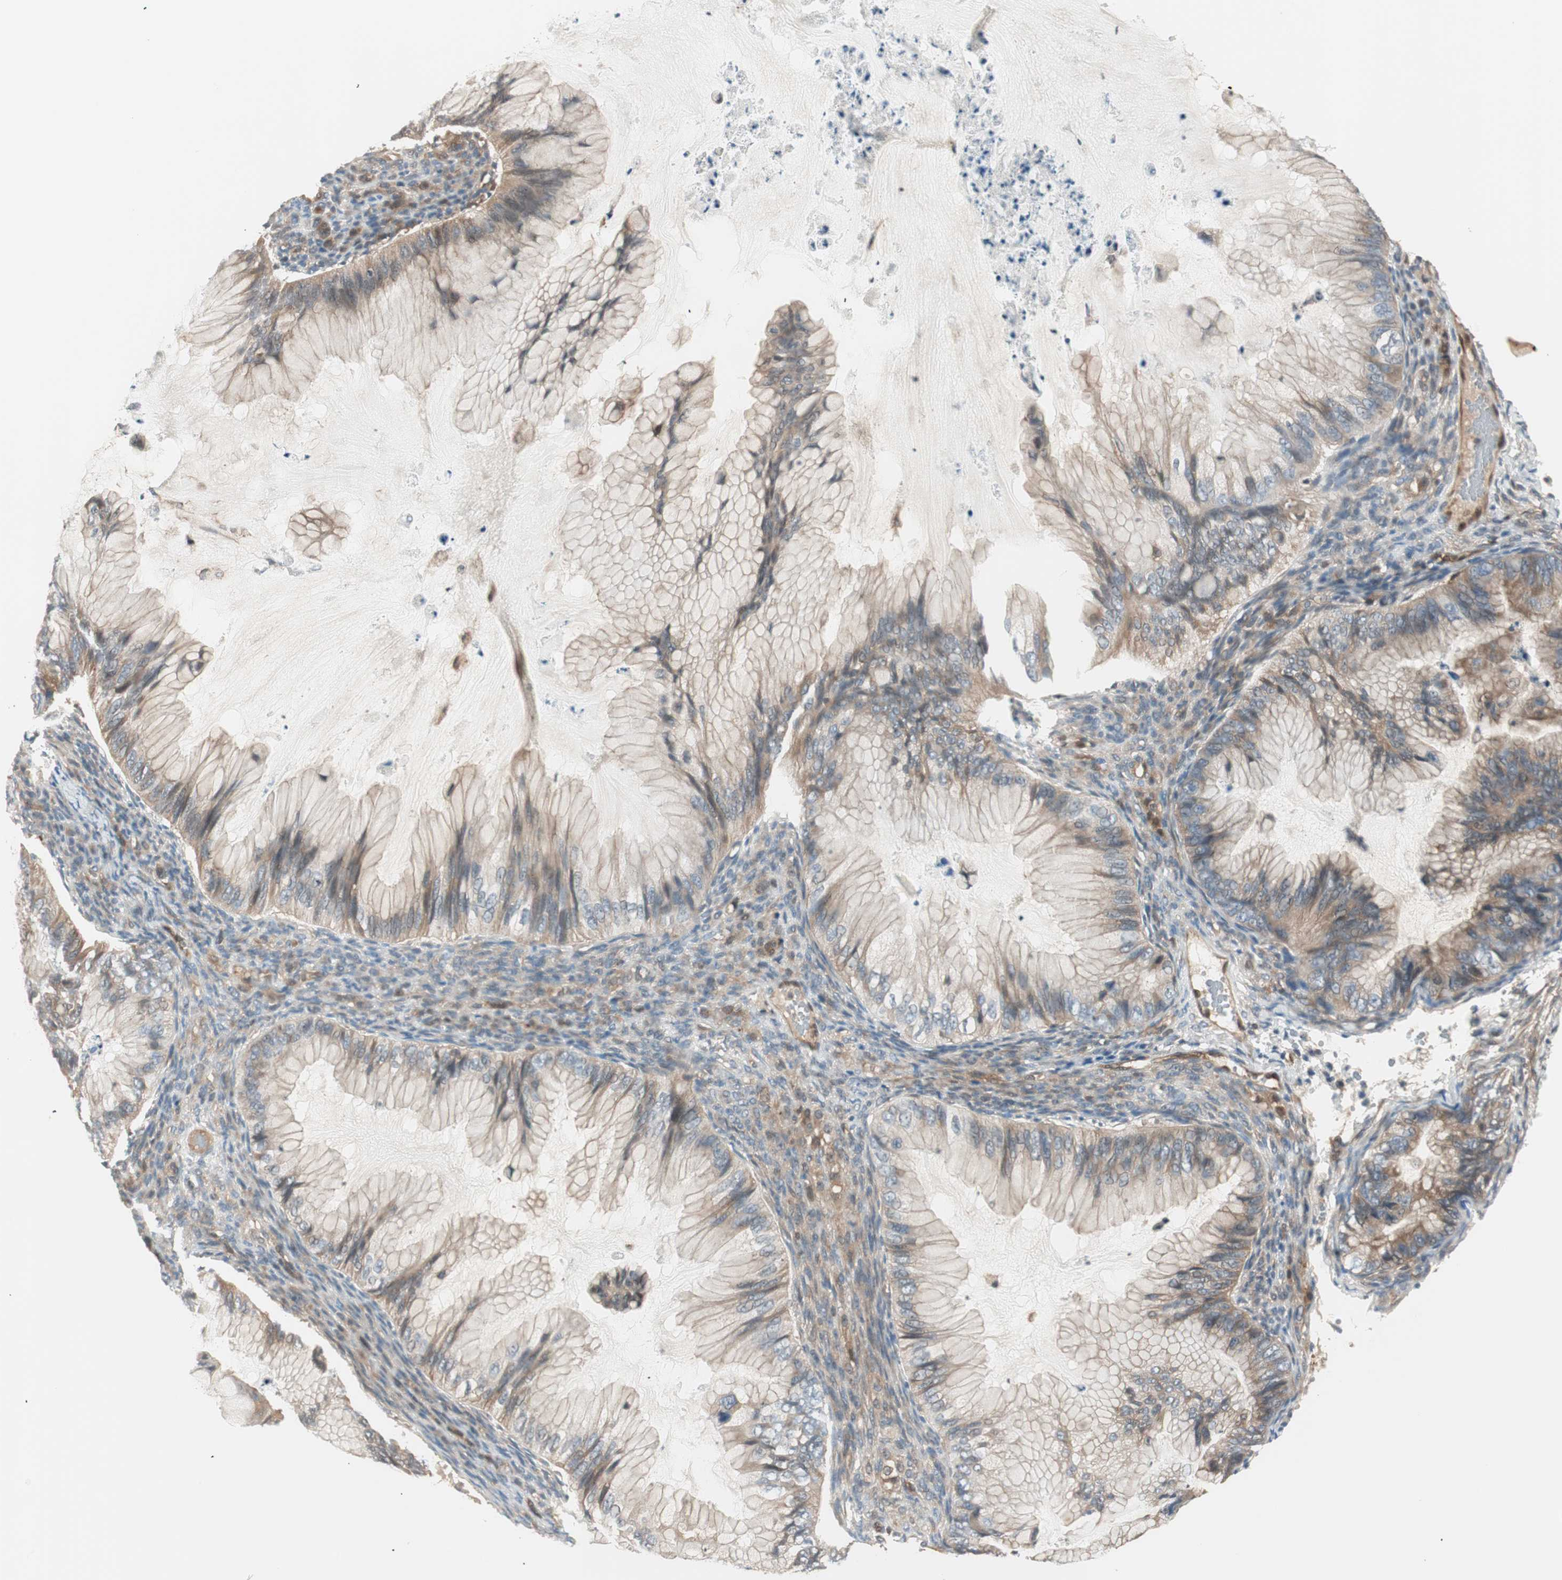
{"staining": {"intensity": "moderate", "quantity": ">75%", "location": "cytoplasmic/membranous"}, "tissue": "ovarian cancer", "cell_type": "Tumor cells", "image_type": "cancer", "snomed": [{"axis": "morphology", "description": "Cystadenocarcinoma, mucinous, NOS"}, {"axis": "topography", "description": "Ovary"}], "caption": "Immunohistochemistry photomicrograph of neoplastic tissue: human mucinous cystadenocarcinoma (ovarian) stained using immunohistochemistry shows medium levels of moderate protein expression localized specifically in the cytoplasmic/membranous of tumor cells, appearing as a cytoplasmic/membranous brown color.", "gene": "GALT", "patient": {"sex": "female", "age": 36}}